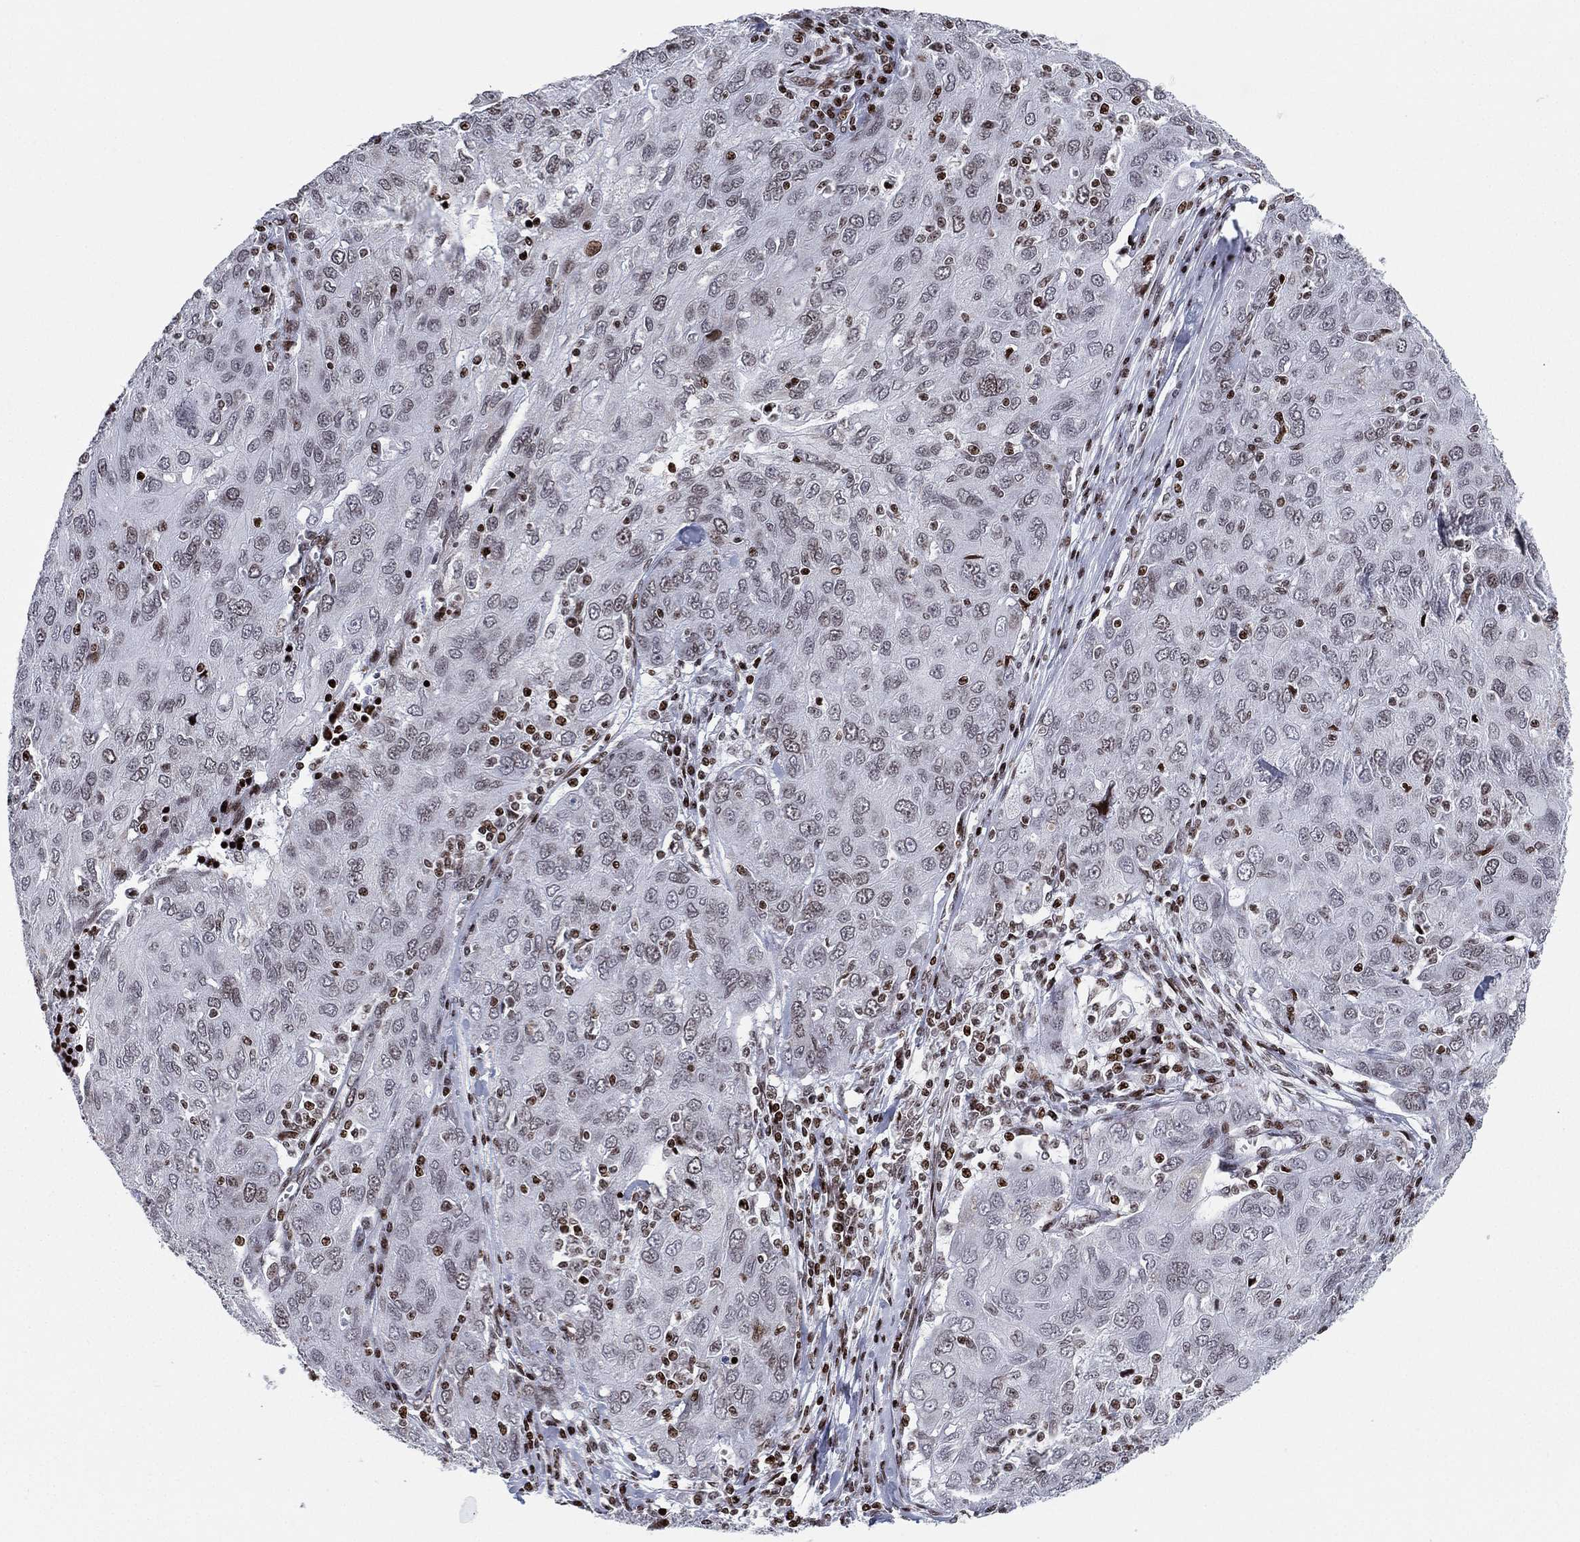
{"staining": {"intensity": "moderate", "quantity": "<25%", "location": "nuclear"}, "tissue": "ovarian cancer", "cell_type": "Tumor cells", "image_type": "cancer", "snomed": [{"axis": "morphology", "description": "Carcinoma, endometroid"}, {"axis": "topography", "description": "Ovary"}], "caption": "Endometroid carcinoma (ovarian) stained for a protein (brown) demonstrates moderate nuclear positive staining in approximately <25% of tumor cells.", "gene": "MFSD14A", "patient": {"sex": "female", "age": 50}}